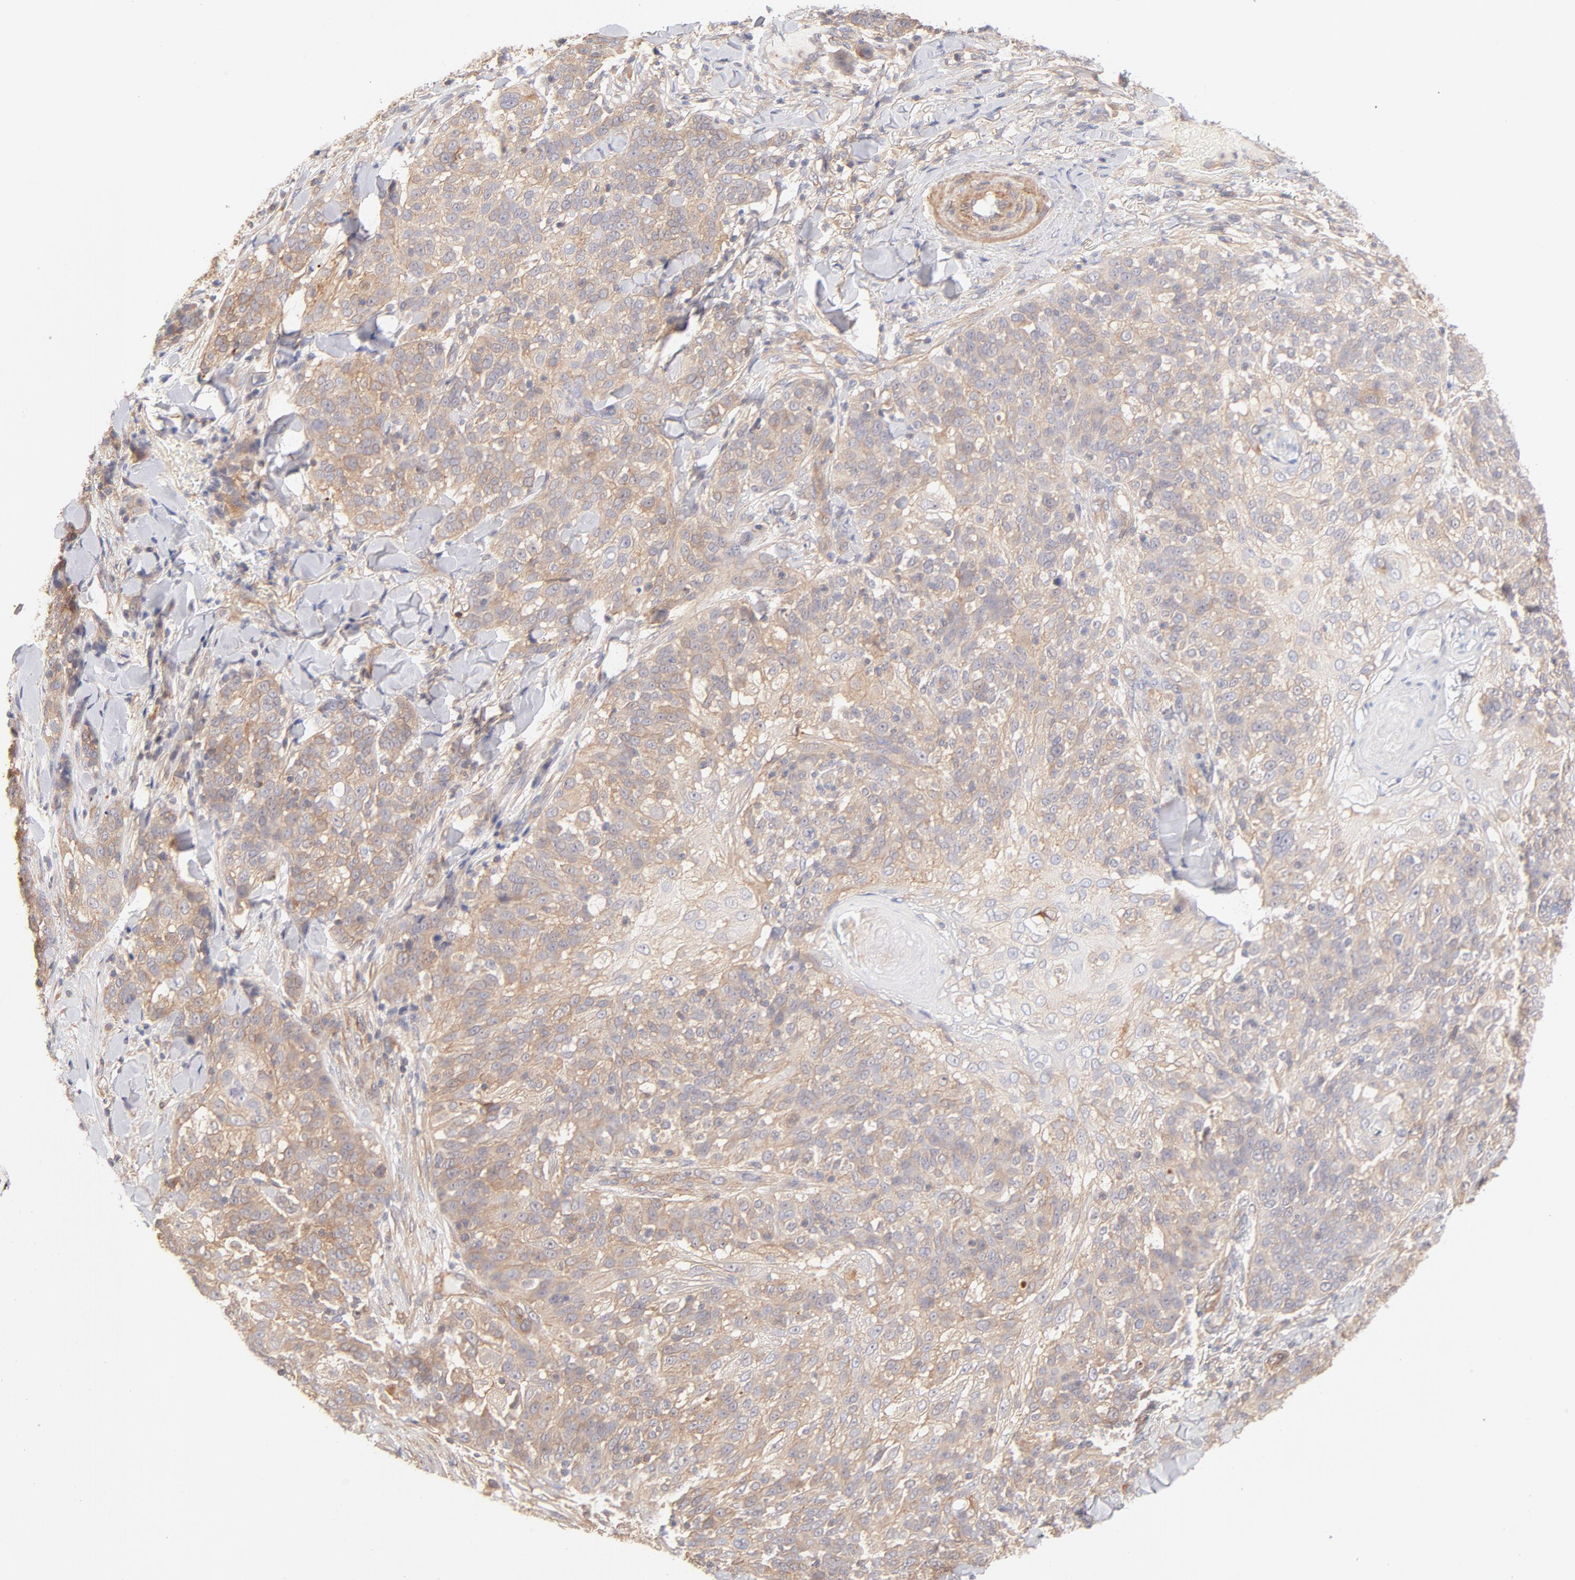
{"staining": {"intensity": "moderate", "quantity": ">75%", "location": "cytoplasmic/membranous"}, "tissue": "skin cancer", "cell_type": "Tumor cells", "image_type": "cancer", "snomed": [{"axis": "morphology", "description": "Normal tissue, NOS"}, {"axis": "morphology", "description": "Squamous cell carcinoma, NOS"}, {"axis": "topography", "description": "Skin"}], "caption": "Tumor cells demonstrate medium levels of moderate cytoplasmic/membranous staining in about >75% of cells in skin cancer (squamous cell carcinoma). The protein is stained brown, and the nuclei are stained in blue (DAB IHC with brightfield microscopy, high magnification).", "gene": "LDLRAP1", "patient": {"sex": "female", "age": 83}}